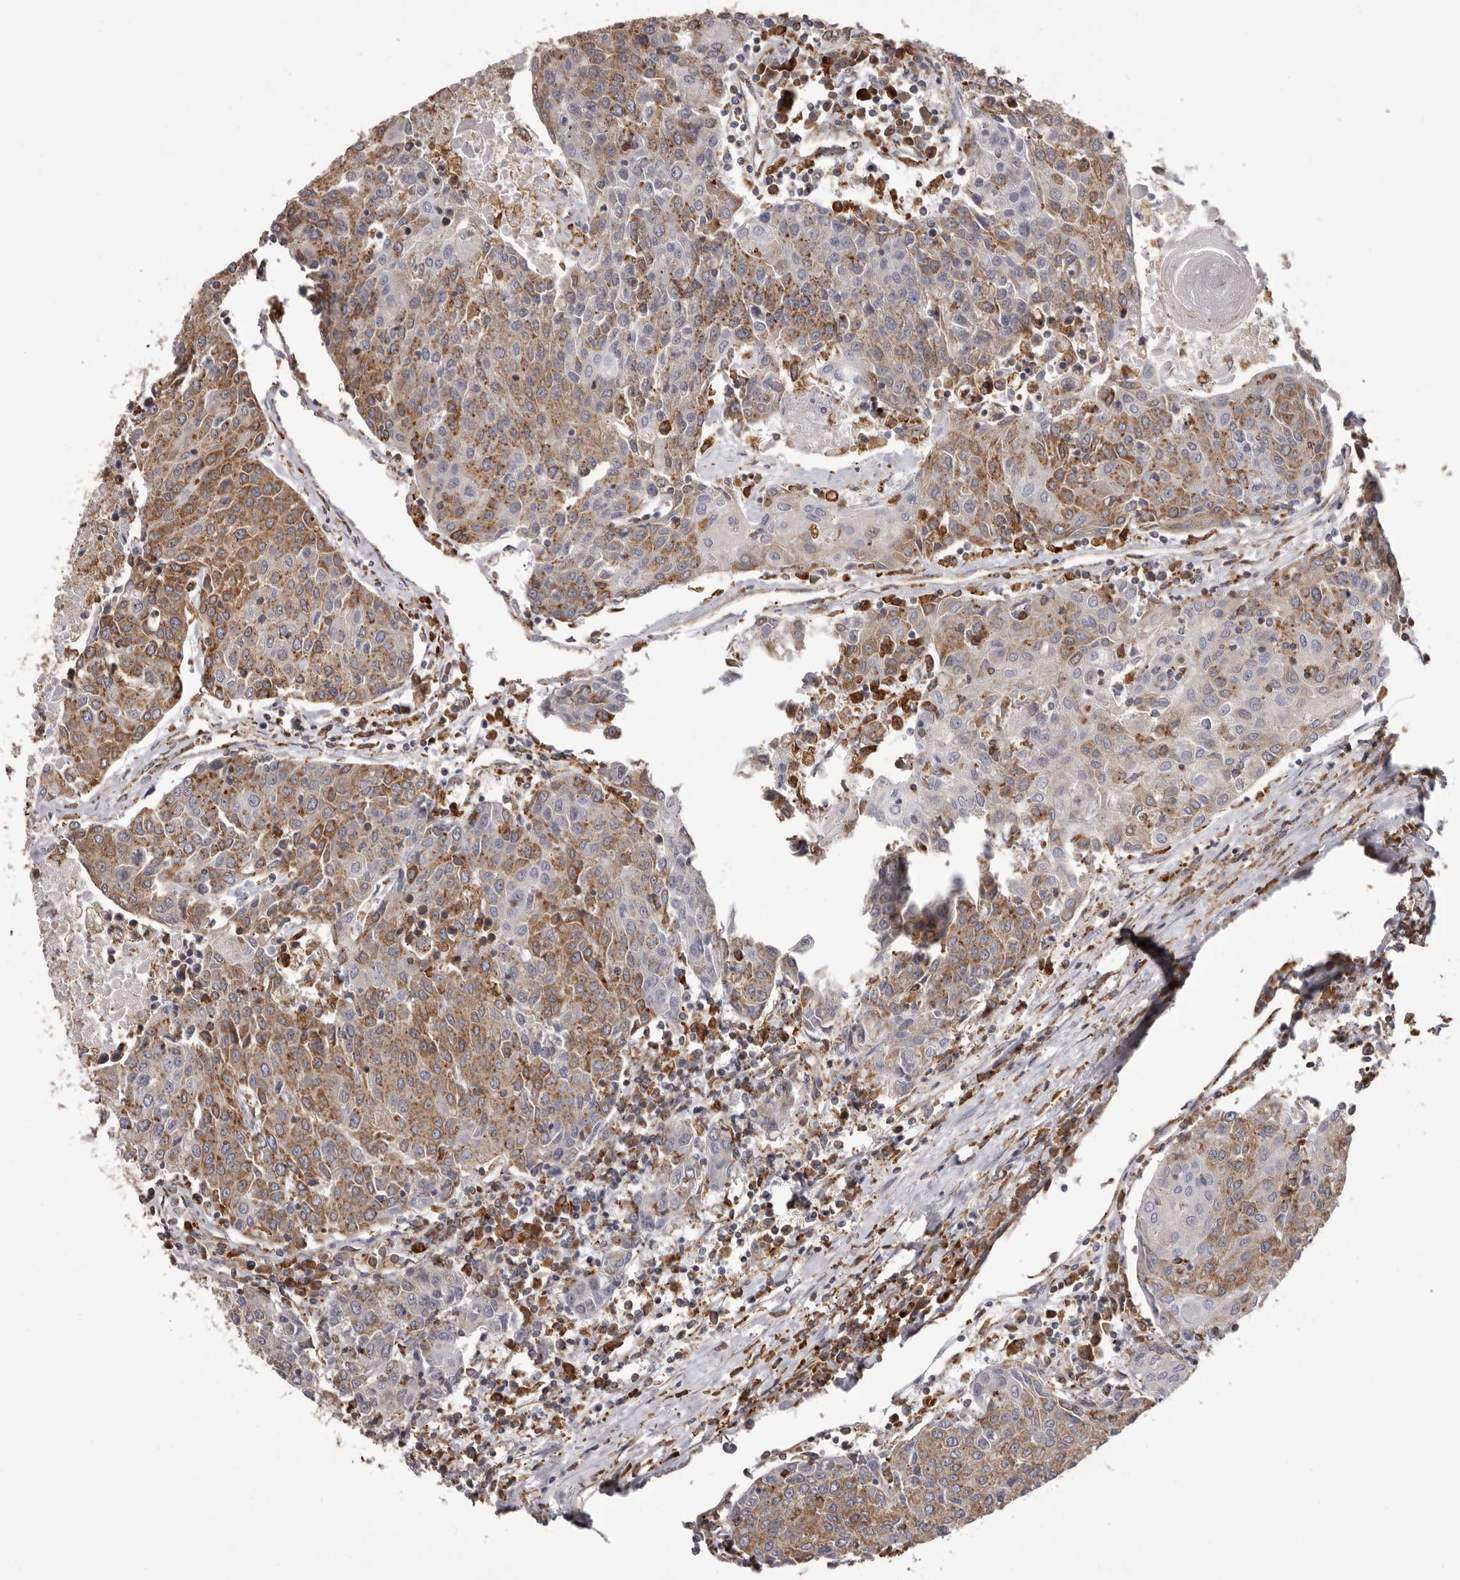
{"staining": {"intensity": "moderate", "quantity": ">75%", "location": "cytoplasmic/membranous"}, "tissue": "urothelial cancer", "cell_type": "Tumor cells", "image_type": "cancer", "snomed": [{"axis": "morphology", "description": "Urothelial carcinoma, High grade"}, {"axis": "topography", "description": "Urinary bladder"}], "caption": "Moderate cytoplasmic/membranous staining is present in about >75% of tumor cells in urothelial cancer.", "gene": "QRSL1", "patient": {"sex": "female", "age": 85}}